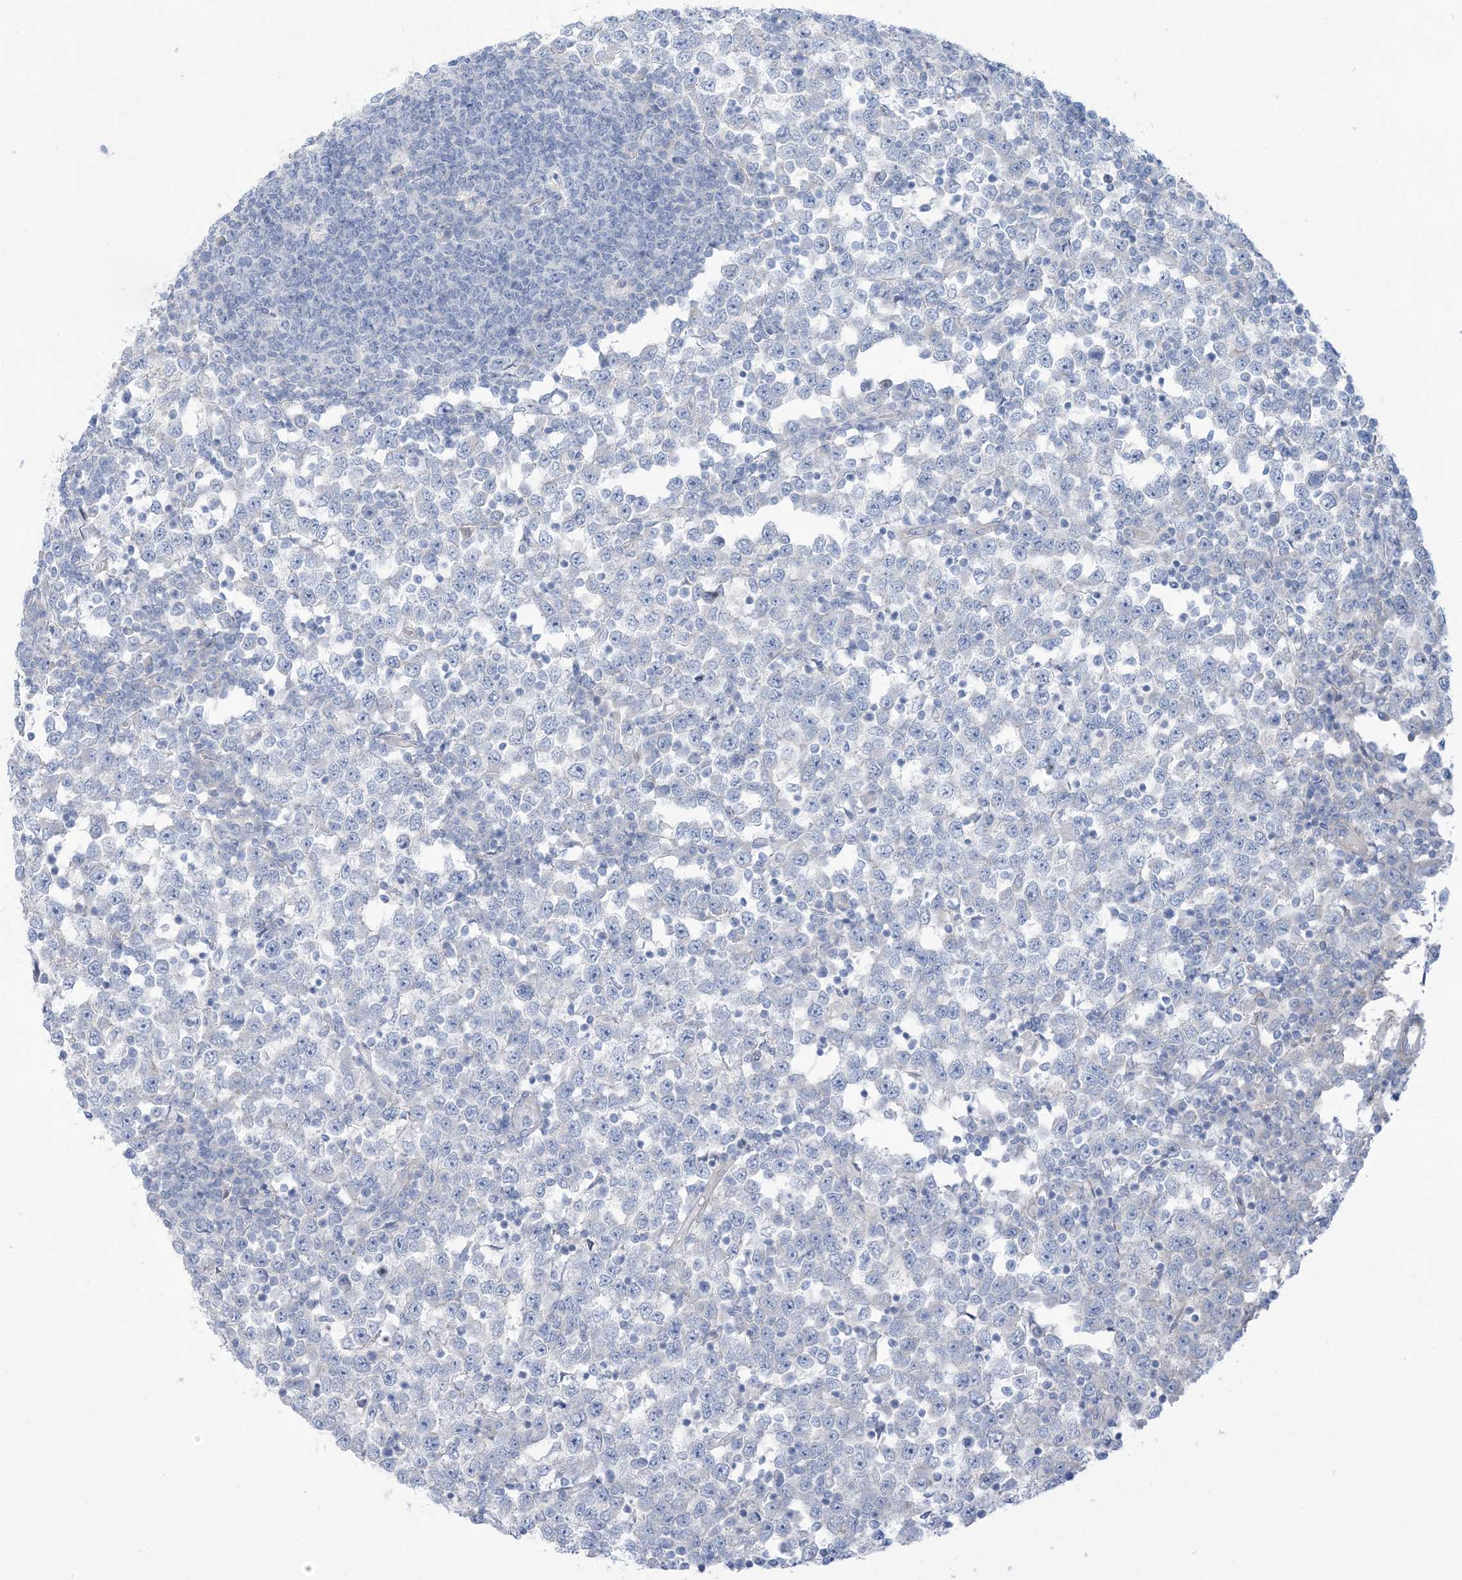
{"staining": {"intensity": "negative", "quantity": "none", "location": "none"}, "tissue": "testis cancer", "cell_type": "Tumor cells", "image_type": "cancer", "snomed": [{"axis": "morphology", "description": "Seminoma, NOS"}, {"axis": "topography", "description": "Testis"}], "caption": "An image of seminoma (testis) stained for a protein reveals no brown staining in tumor cells. Brightfield microscopy of immunohistochemistry (IHC) stained with DAB (3,3'-diaminobenzidine) (brown) and hematoxylin (blue), captured at high magnification.", "gene": "MTHFD2L", "patient": {"sex": "male", "age": 65}}